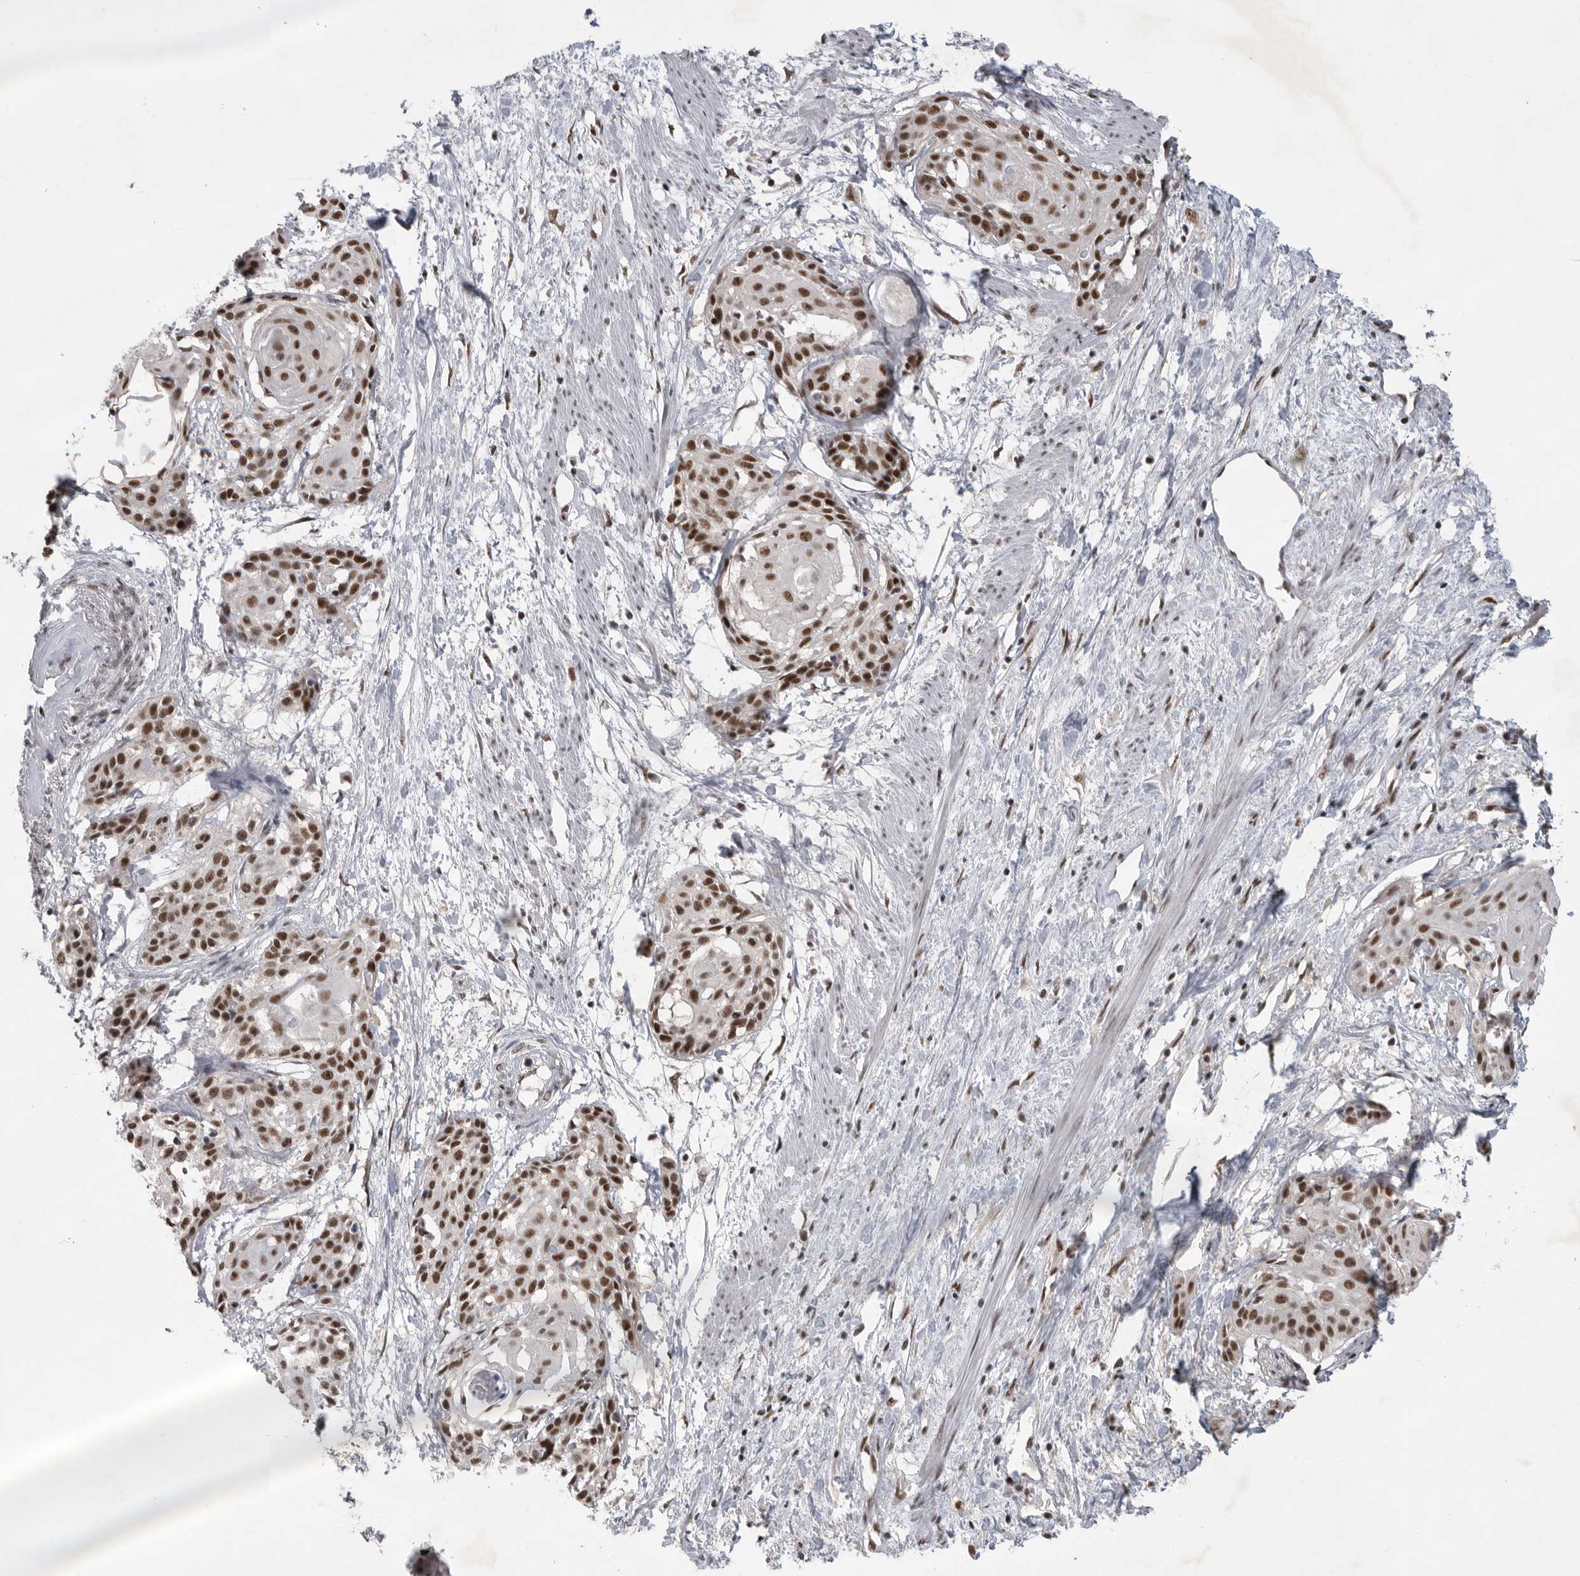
{"staining": {"intensity": "strong", "quantity": ">75%", "location": "nuclear"}, "tissue": "cervical cancer", "cell_type": "Tumor cells", "image_type": "cancer", "snomed": [{"axis": "morphology", "description": "Squamous cell carcinoma, NOS"}, {"axis": "topography", "description": "Cervix"}], "caption": "This is an image of immunohistochemistry (IHC) staining of cervical squamous cell carcinoma, which shows strong expression in the nuclear of tumor cells.", "gene": "ZNF830", "patient": {"sex": "female", "age": 57}}